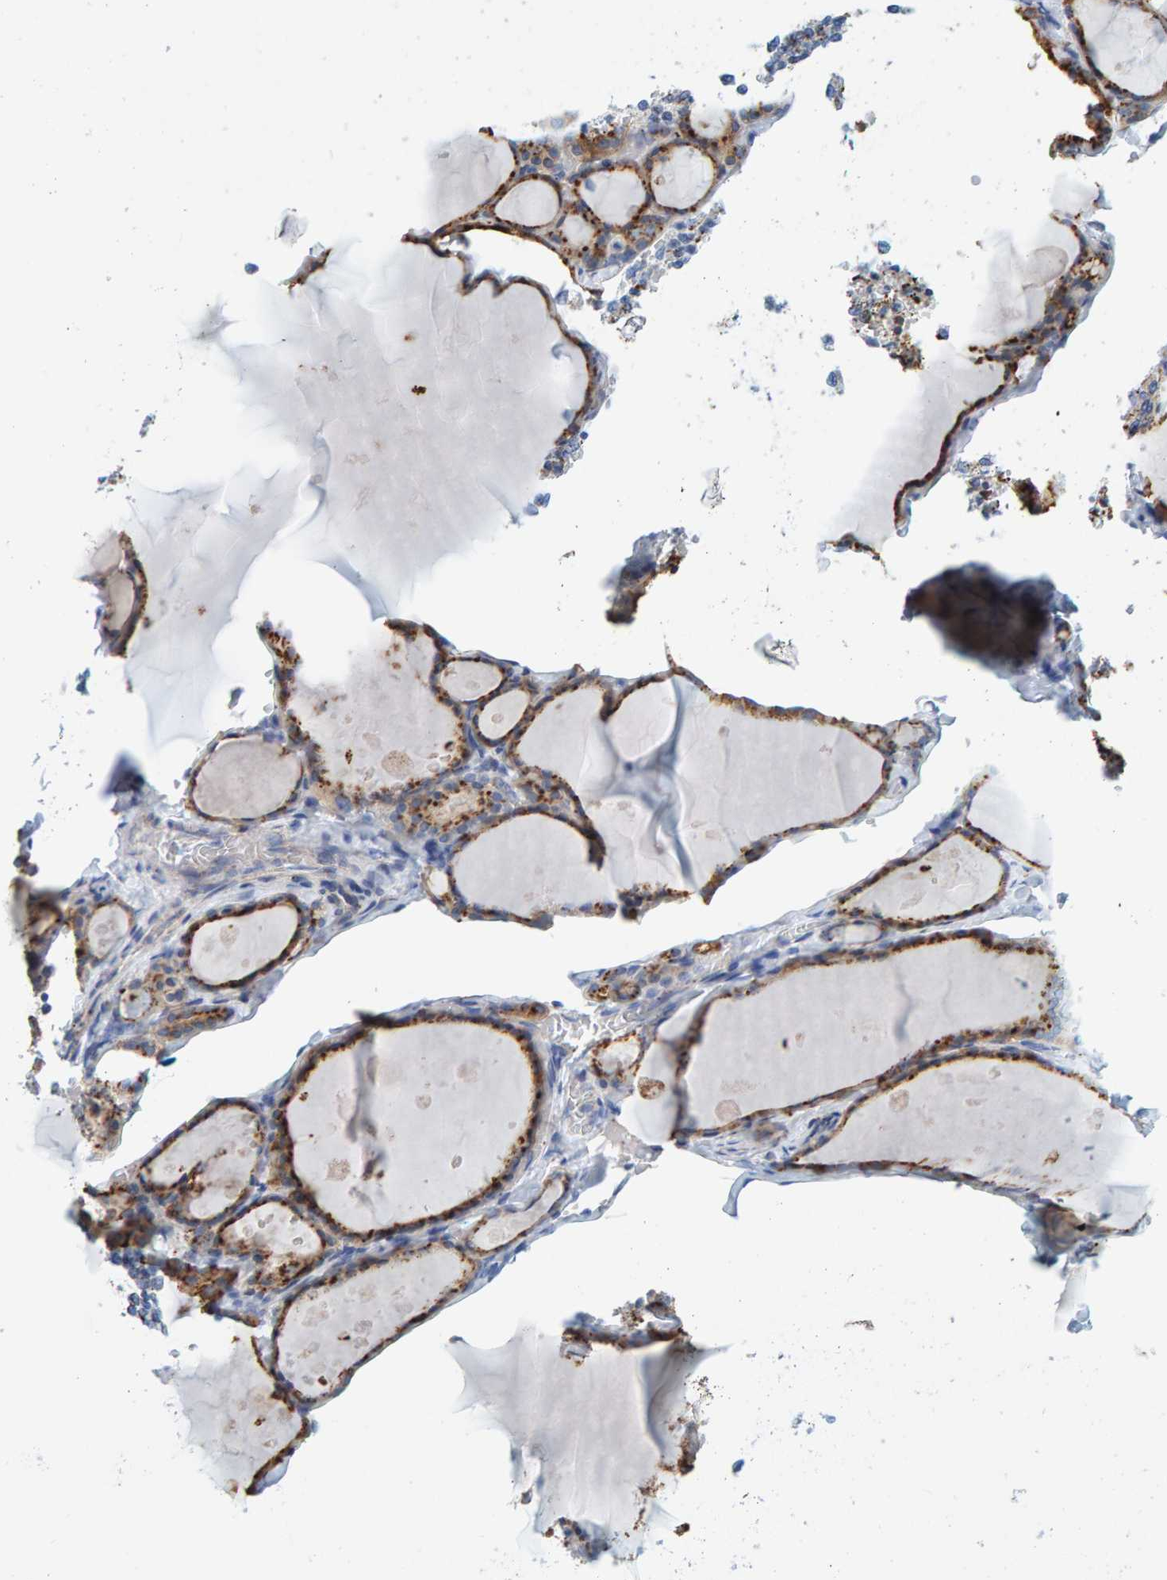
{"staining": {"intensity": "strong", "quantity": ">75%", "location": "cytoplasmic/membranous"}, "tissue": "thyroid gland", "cell_type": "Glandular cells", "image_type": "normal", "snomed": [{"axis": "morphology", "description": "Normal tissue, NOS"}, {"axis": "topography", "description": "Thyroid gland"}], "caption": "The photomicrograph exhibits a brown stain indicating the presence of a protein in the cytoplasmic/membranous of glandular cells in thyroid gland. (brown staining indicates protein expression, while blue staining denotes nuclei).", "gene": "BIN3", "patient": {"sex": "male", "age": 56}}